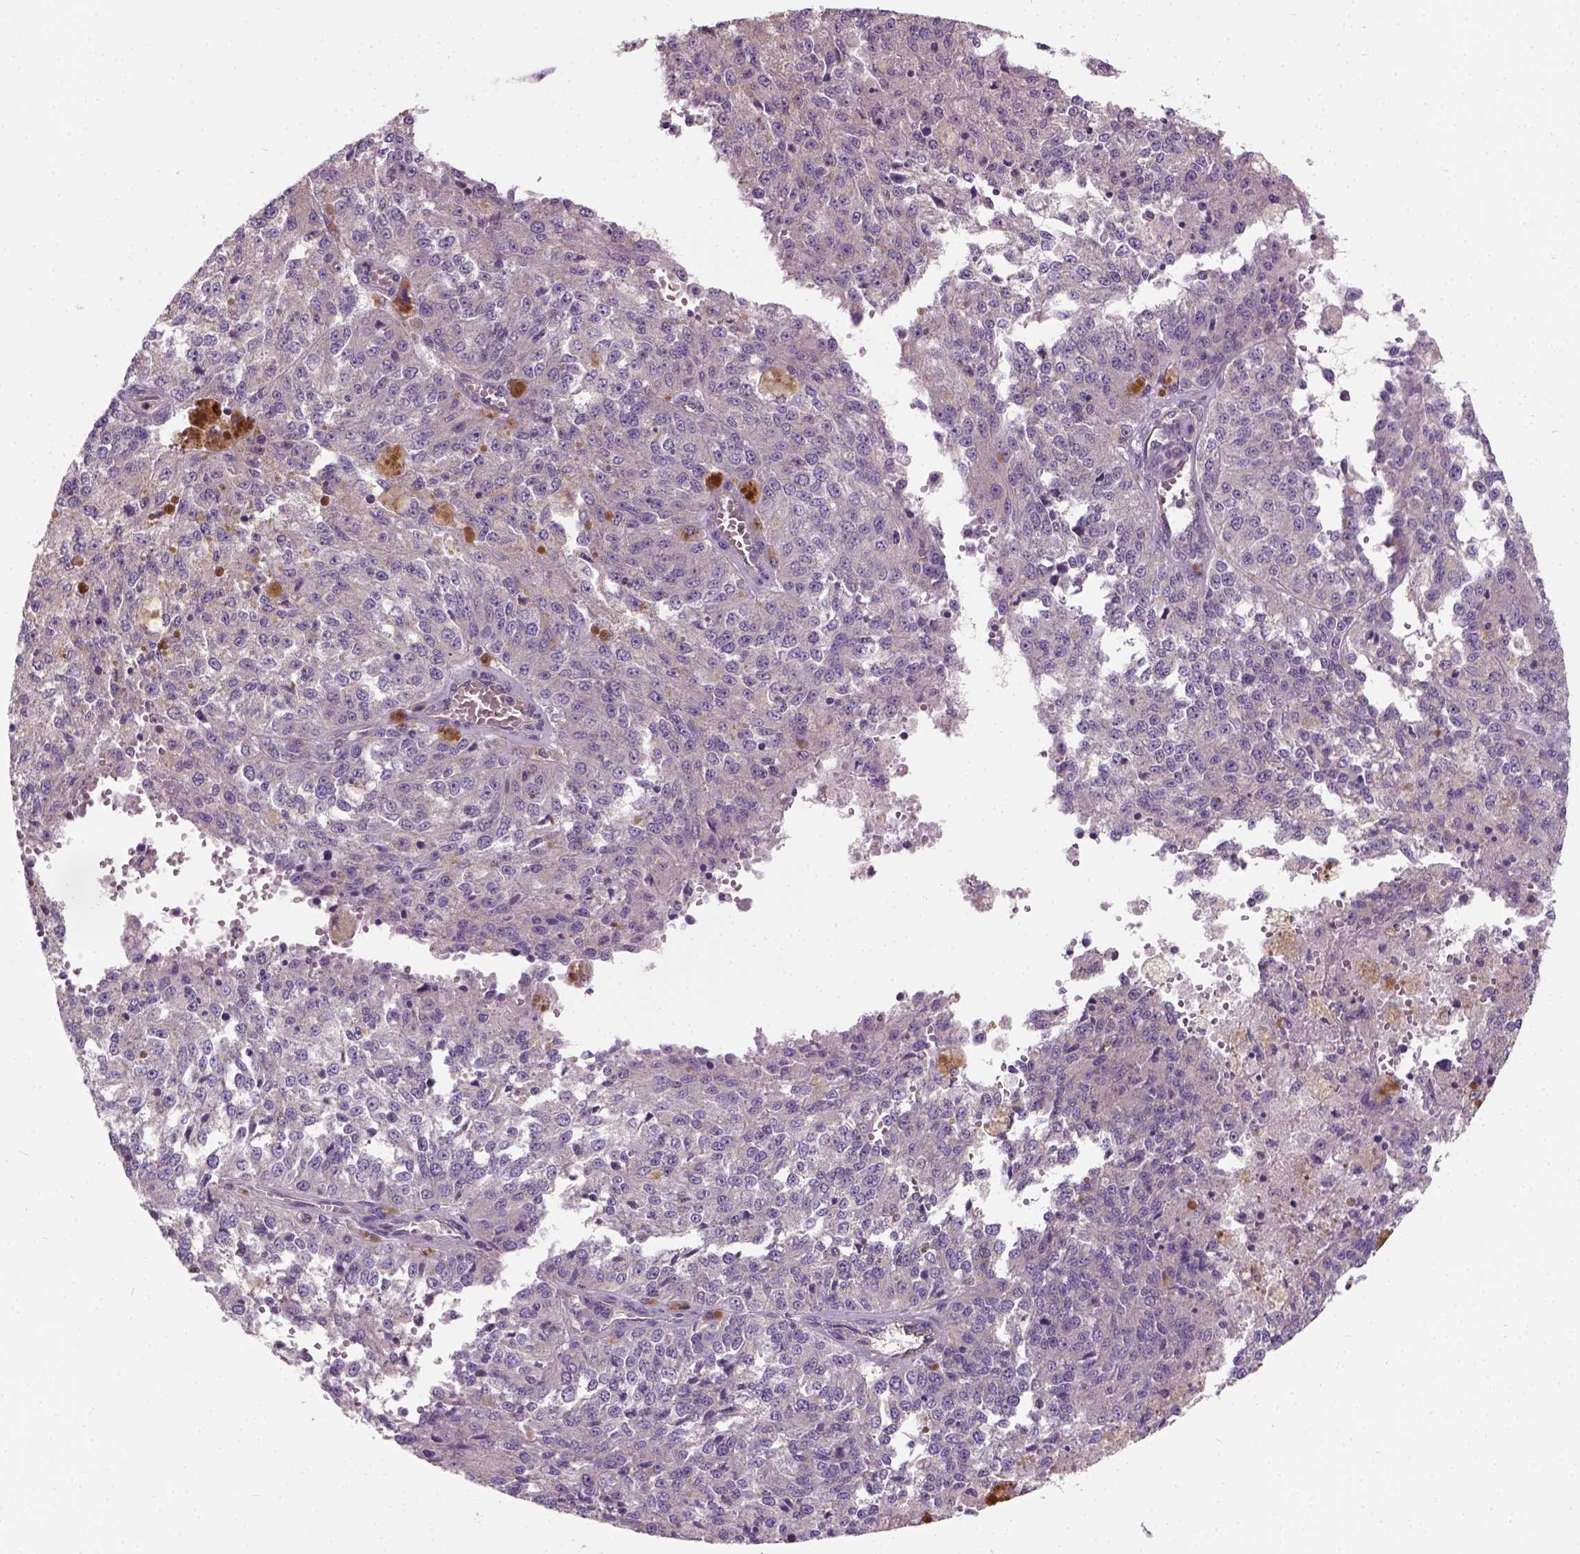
{"staining": {"intensity": "weak", "quantity": "25%-75%", "location": "cytoplasmic/membranous"}, "tissue": "melanoma", "cell_type": "Tumor cells", "image_type": "cancer", "snomed": [{"axis": "morphology", "description": "Malignant melanoma, Metastatic site"}, {"axis": "topography", "description": "Lymph node"}], "caption": "A brown stain highlights weak cytoplasmic/membranous expression of a protein in melanoma tumor cells. (brown staining indicates protein expression, while blue staining denotes nuclei).", "gene": "CRACR2A", "patient": {"sex": "female", "age": 64}}